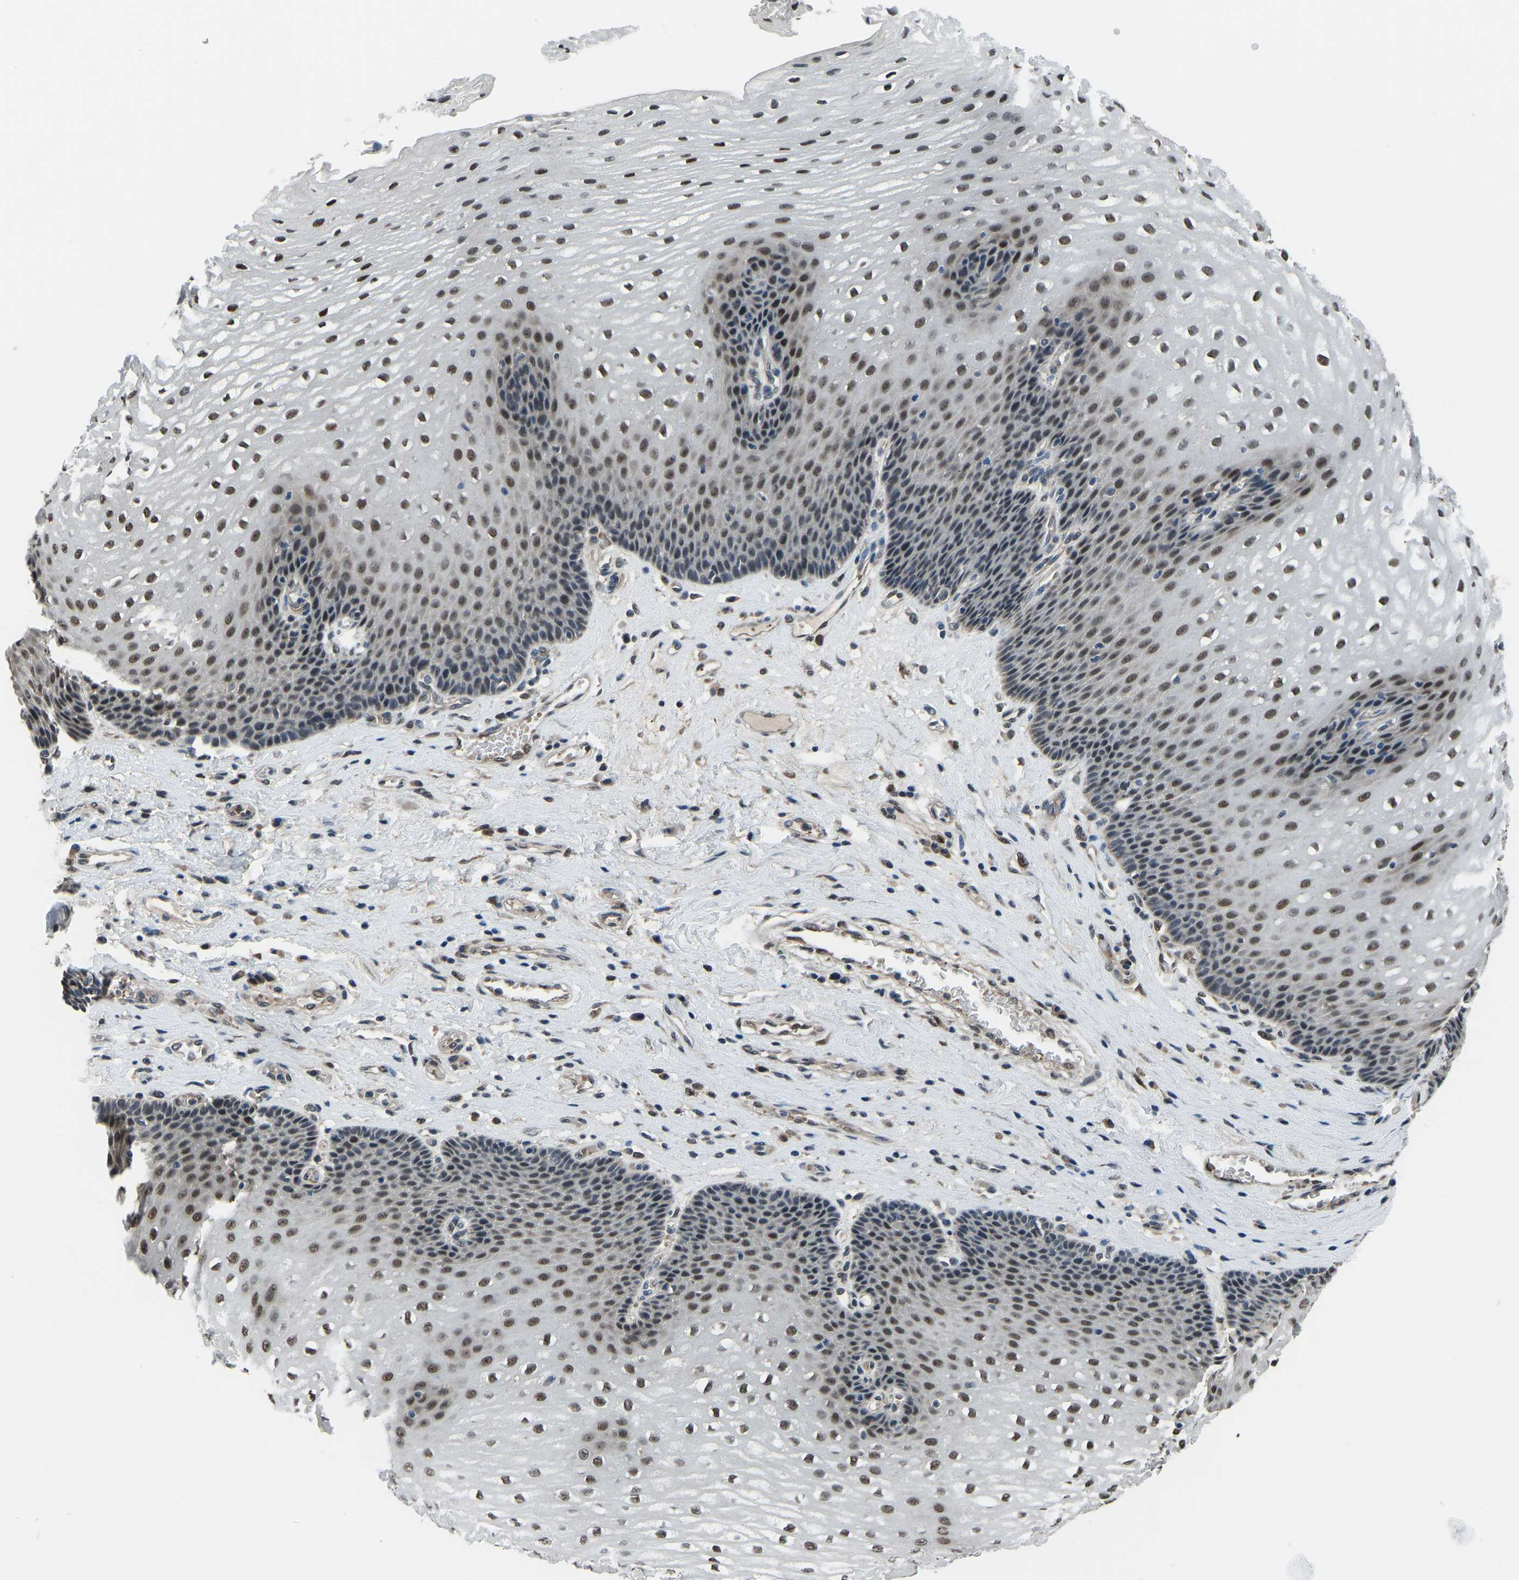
{"staining": {"intensity": "moderate", "quantity": ">75%", "location": "nuclear"}, "tissue": "esophagus", "cell_type": "Squamous epithelial cells", "image_type": "normal", "snomed": [{"axis": "morphology", "description": "Normal tissue, NOS"}, {"axis": "topography", "description": "Esophagus"}], "caption": "The immunohistochemical stain labels moderate nuclear staining in squamous epithelial cells of normal esophagus.", "gene": "FOS", "patient": {"sex": "male", "age": 48}}